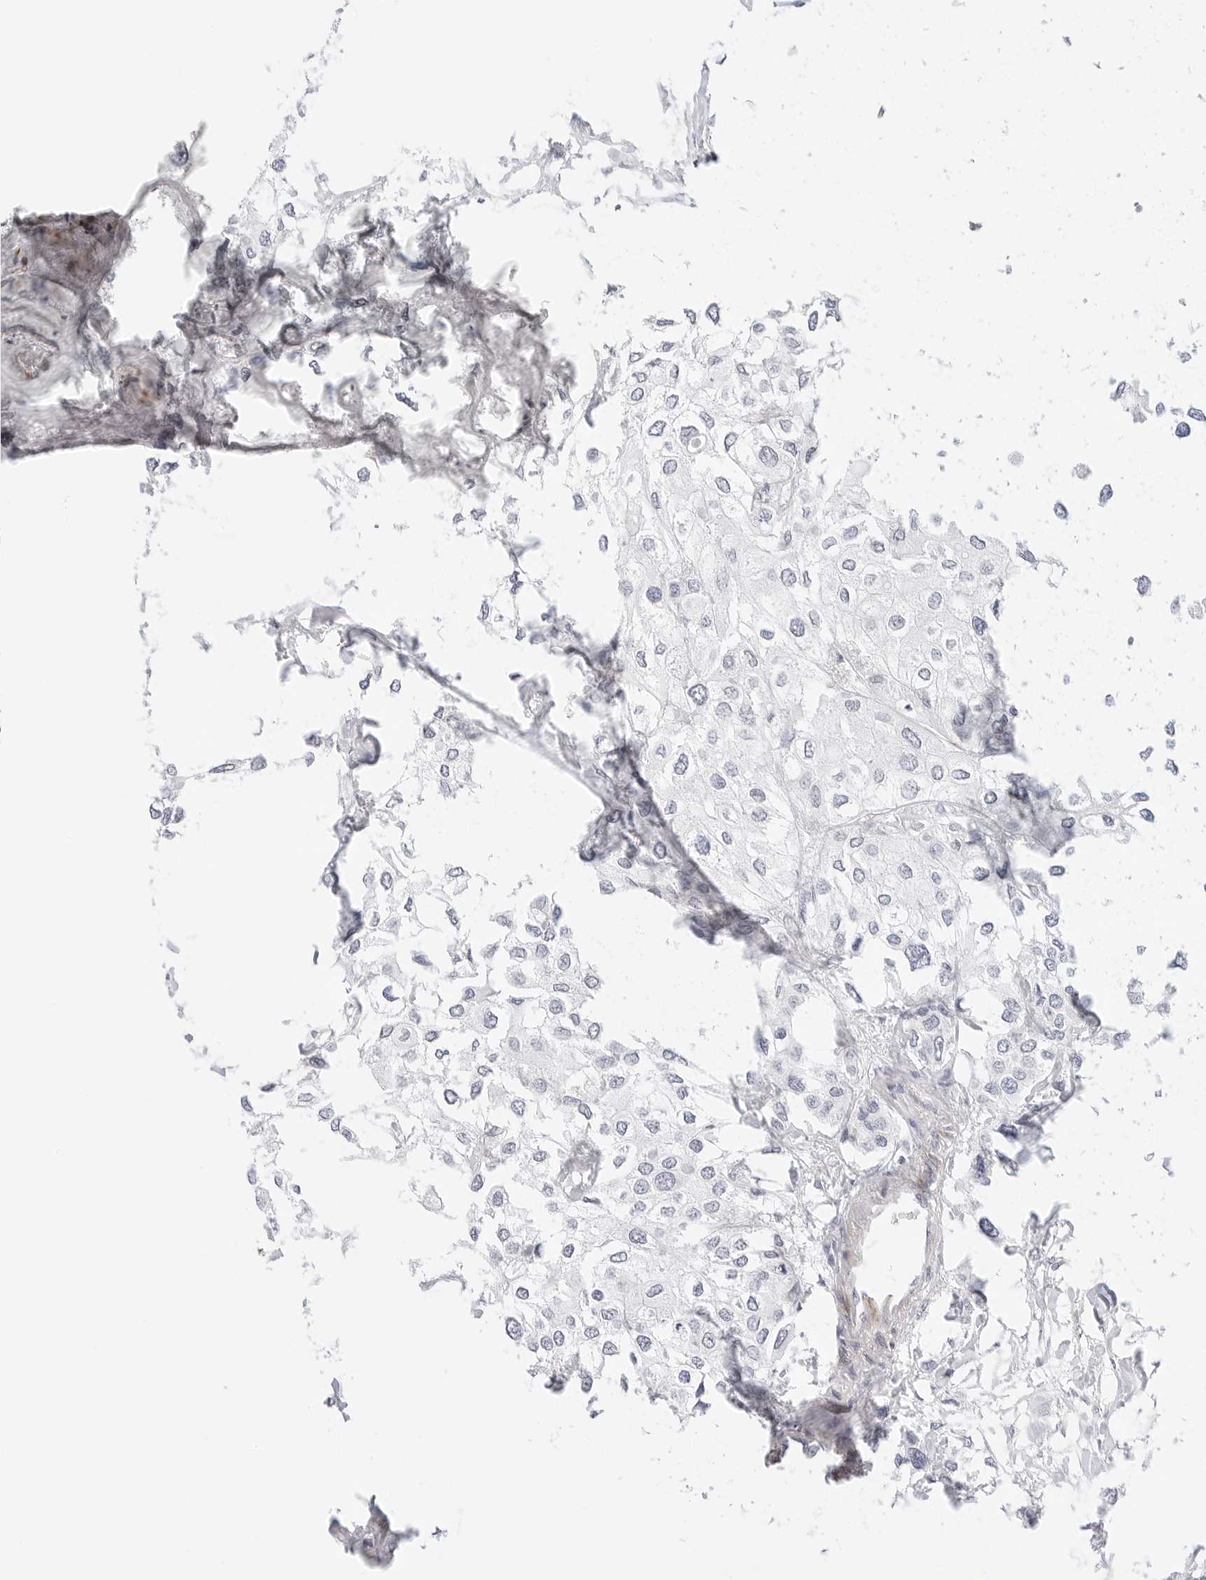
{"staining": {"intensity": "negative", "quantity": "none", "location": "none"}, "tissue": "urothelial cancer", "cell_type": "Tumor cells", "image_type": "cancer", "snomed": [{"axis": "morphology", "description": "Urothelial carcinoma, High grade"}, {"axis": "topography", "description": "Urinary bladder"}], "caption": "DAB immunohistochemical staining of human high-grade urothelial carcinoma displays no significant staining in tumor cells.", "gene": "PCDH19", "patient": {"sex": "male", "age": 64}}